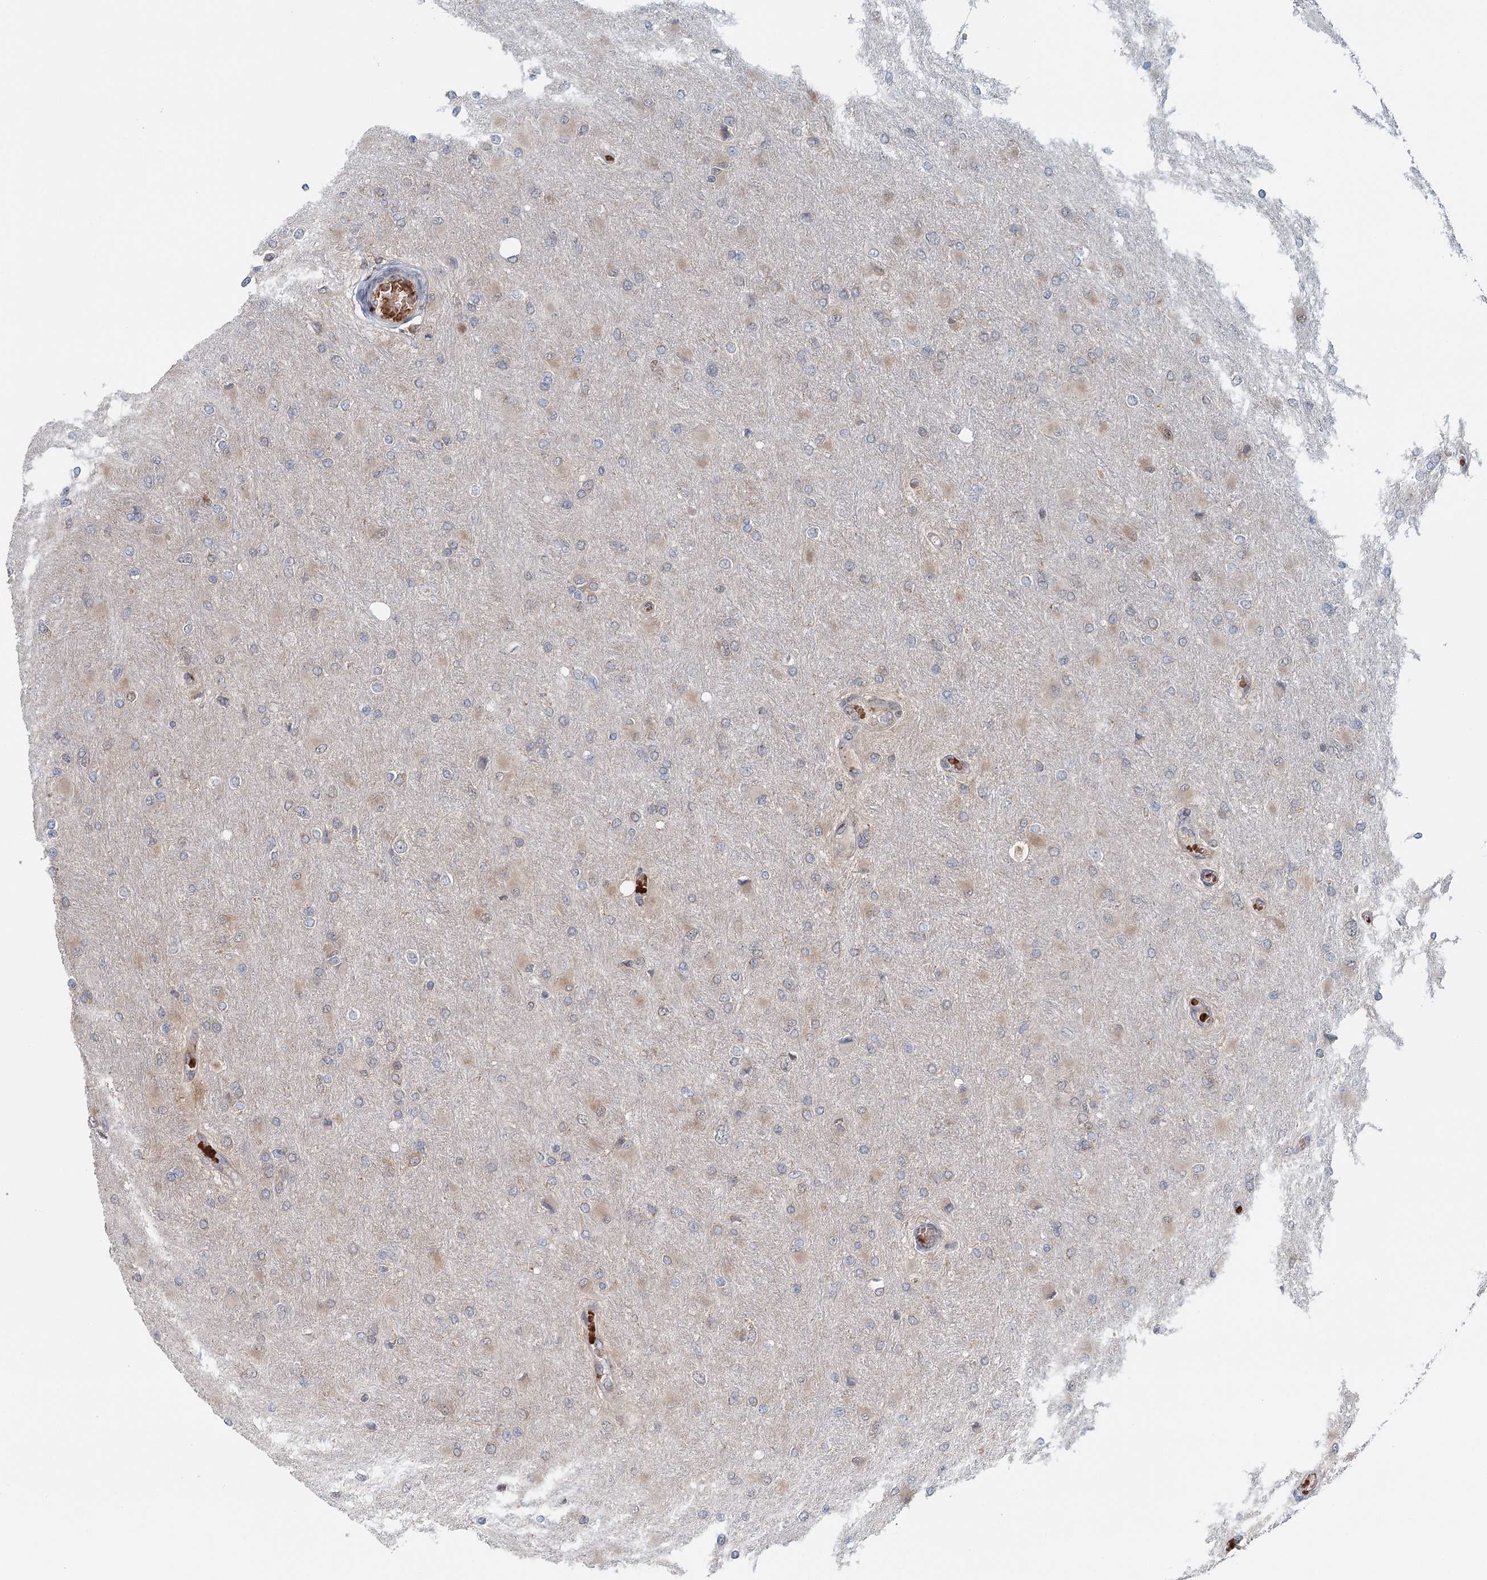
{"staining": {"intensity": "weak", "quantity": "<25%", "location": "cytoplasmic/membranous"}, "tissue": "glioma", "cell_type": "Tumor cells", "image_type": "cancer", "snomed": [{"axis": "morphology", "description": "Glioma, malignant, High grade"}, {"axis": "topography", "description": "Cerebral cortex"}], "caption": "A micrograph of high-grade glioma (malignant) stained for a protein demonstrates no brown staining in tumor cells.", "gene": "ADK", "patient": {"sex": "female", "age": 36}}